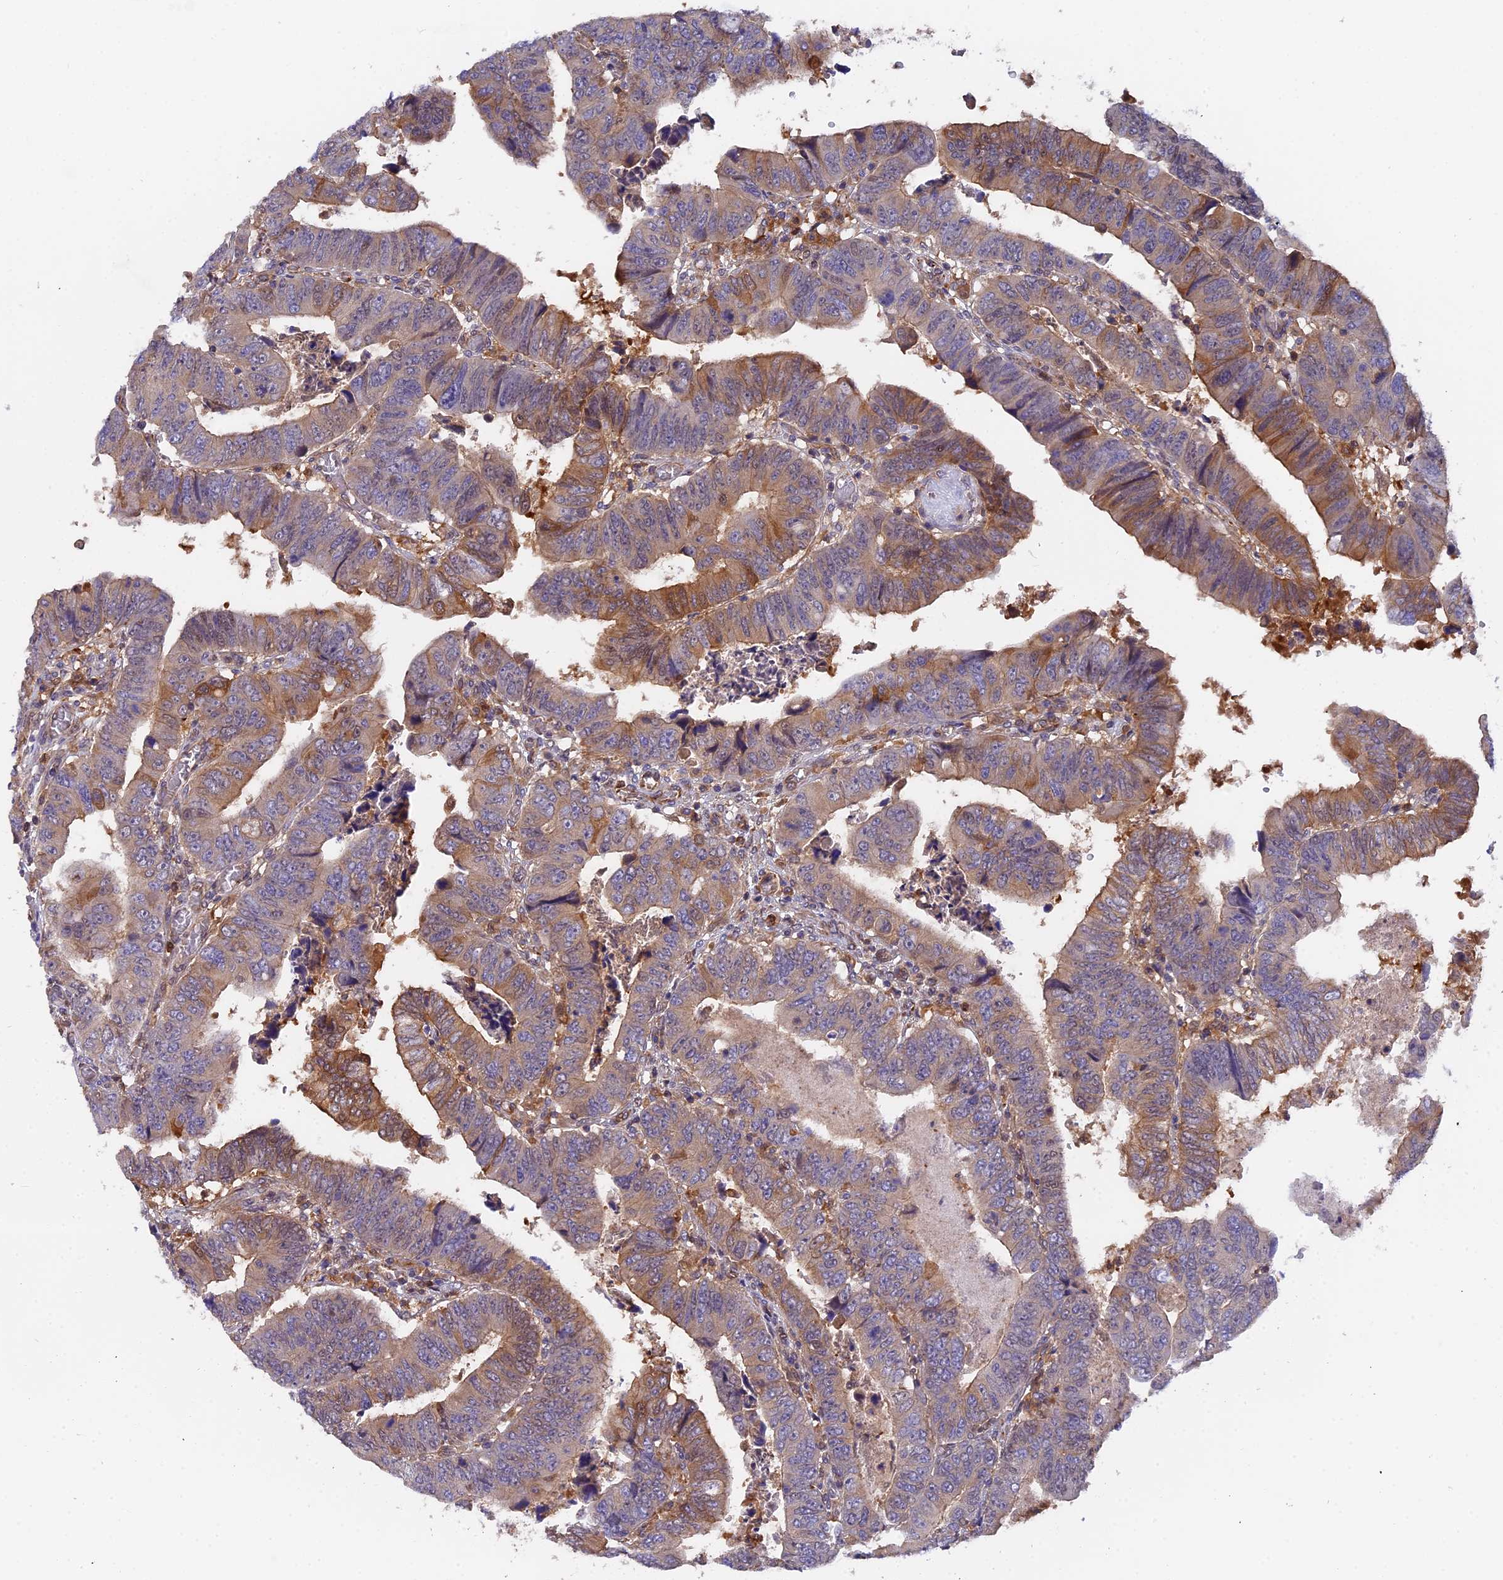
{"staining": {"intensity": "moderate", "quantity": "25%-75%", "location": "cytoplasmic/membranous"}, "tissue": "colorectal cancer", "cell_type": "Tumor cells", "image_type": "cancer", "snomed": [{"axis": "morphology", "description": "Normal tissue, NOS"}, {"axis": "morphology", "description": "Adenocarcinoma, NOS"}, {"axis": "topography", "description": "Rectum"}], "caption": "Protein analysis of colorectal cancer tissue reveals moderate cytoplasmic/membranous staining in about 25%-75% of tumor cells.", "gene": "FAM118B", "patient": {"sex": "female", "age": 65}}